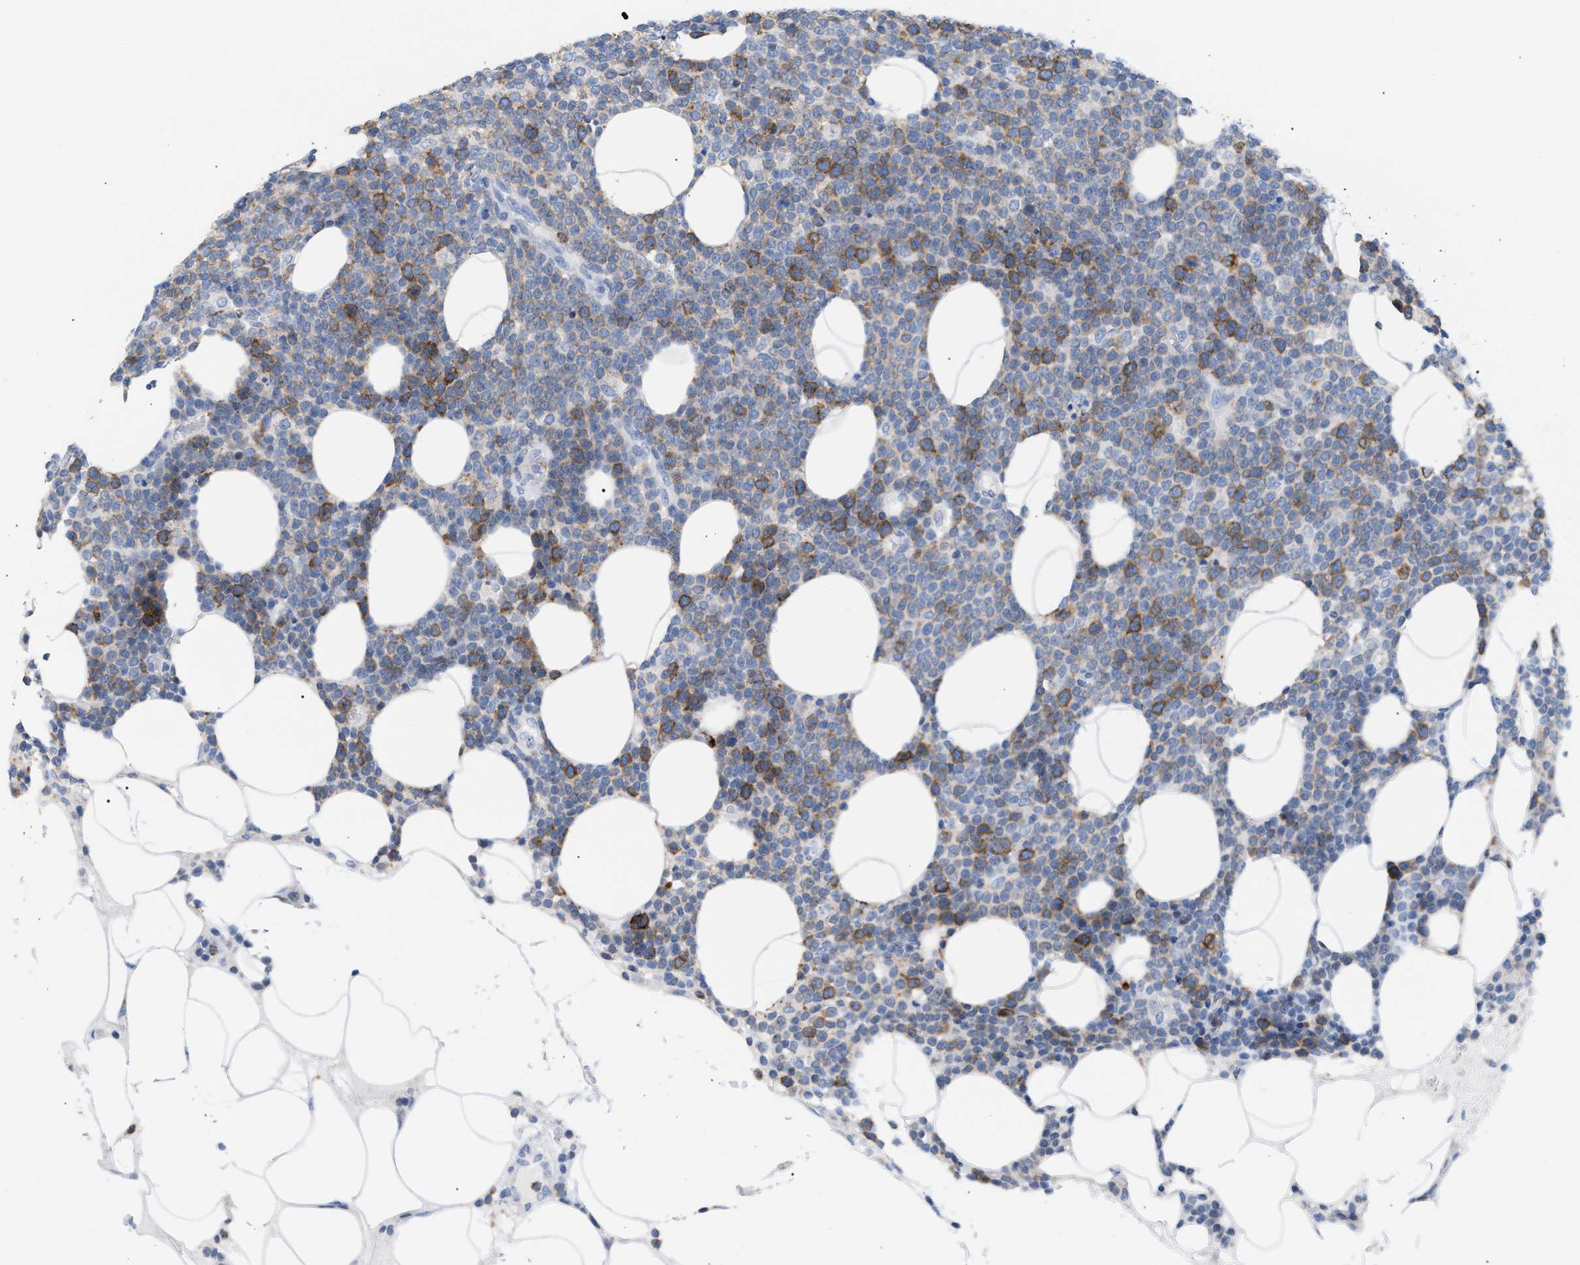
{"staining": {"intensity": "moderate", "quantity": "25%-75%", "location": "cytoplasmic/membranous"}, "tissue": "lymphoma", "cell_type": "Tumor cells", "image_type": "cancer", "snomed": [{"axis": "morphology", "description": "Malignant lymphoma, non-Hodgkin's type, High grade"}, {"axis": "topography", "description": "Lymph node"}], "caption": "This photomicrograph shows immunohistochemistry staining of lymphoma, with medium moderate cytoplasmic/membranous staining in approximately 25%-75% of tumor cells.", "gene": "TACC3", "patient": {"sex": "male", "age": 61}}